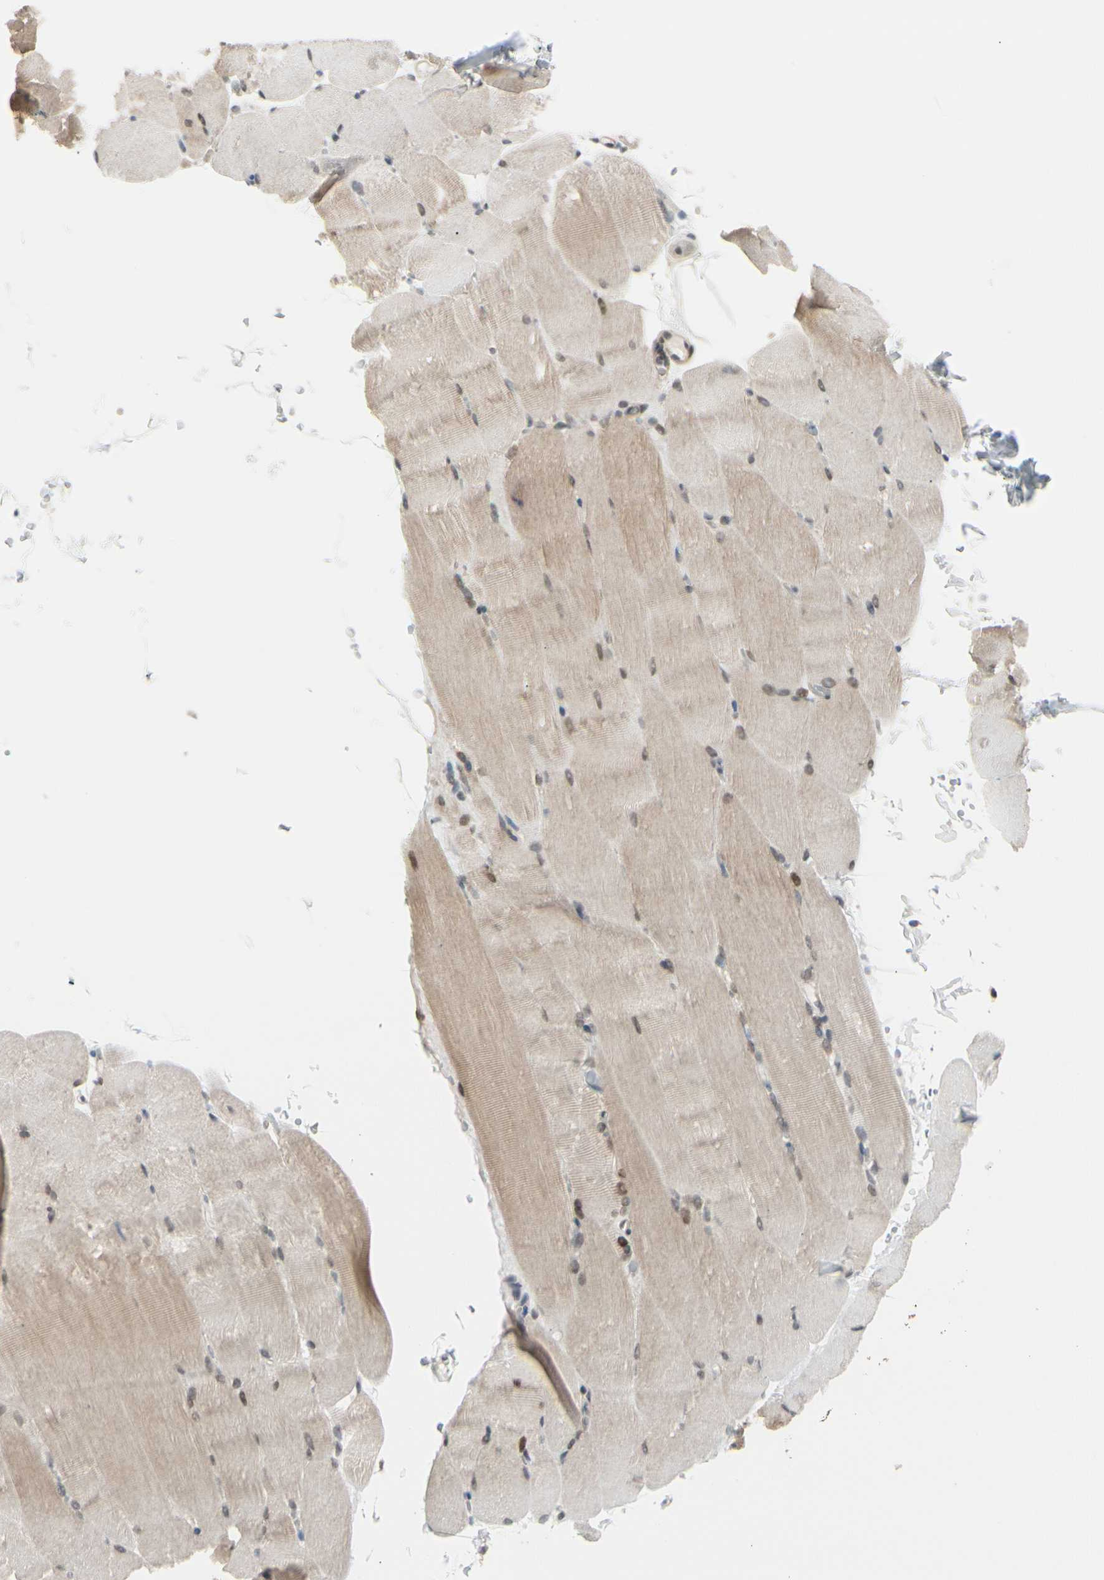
{"staining": {"intensity": "moderate", "quantity": "25%-75%", "location": "cytoplasmic/membranous"}, "tissue": "skeletal muscle", "cell_type": "Myocytes", "image_type": "normal", "snomed": [{"axis": "morphology", "description": "Normal tissue, NOS"}, {"axis": "topography", "description": "Skeletal muscle"}, {"axis": "topography", "description": "Parathyroid gland"}], "caption": "Approximately 25%-75% of myocytes in benign skeletal muscle show moderate cytoplasmic/membranous protein expression as visualized by brown immunohistochemical staining.", "gene": "BRMS1", "patient": {"sex": "female", "age": 37}}